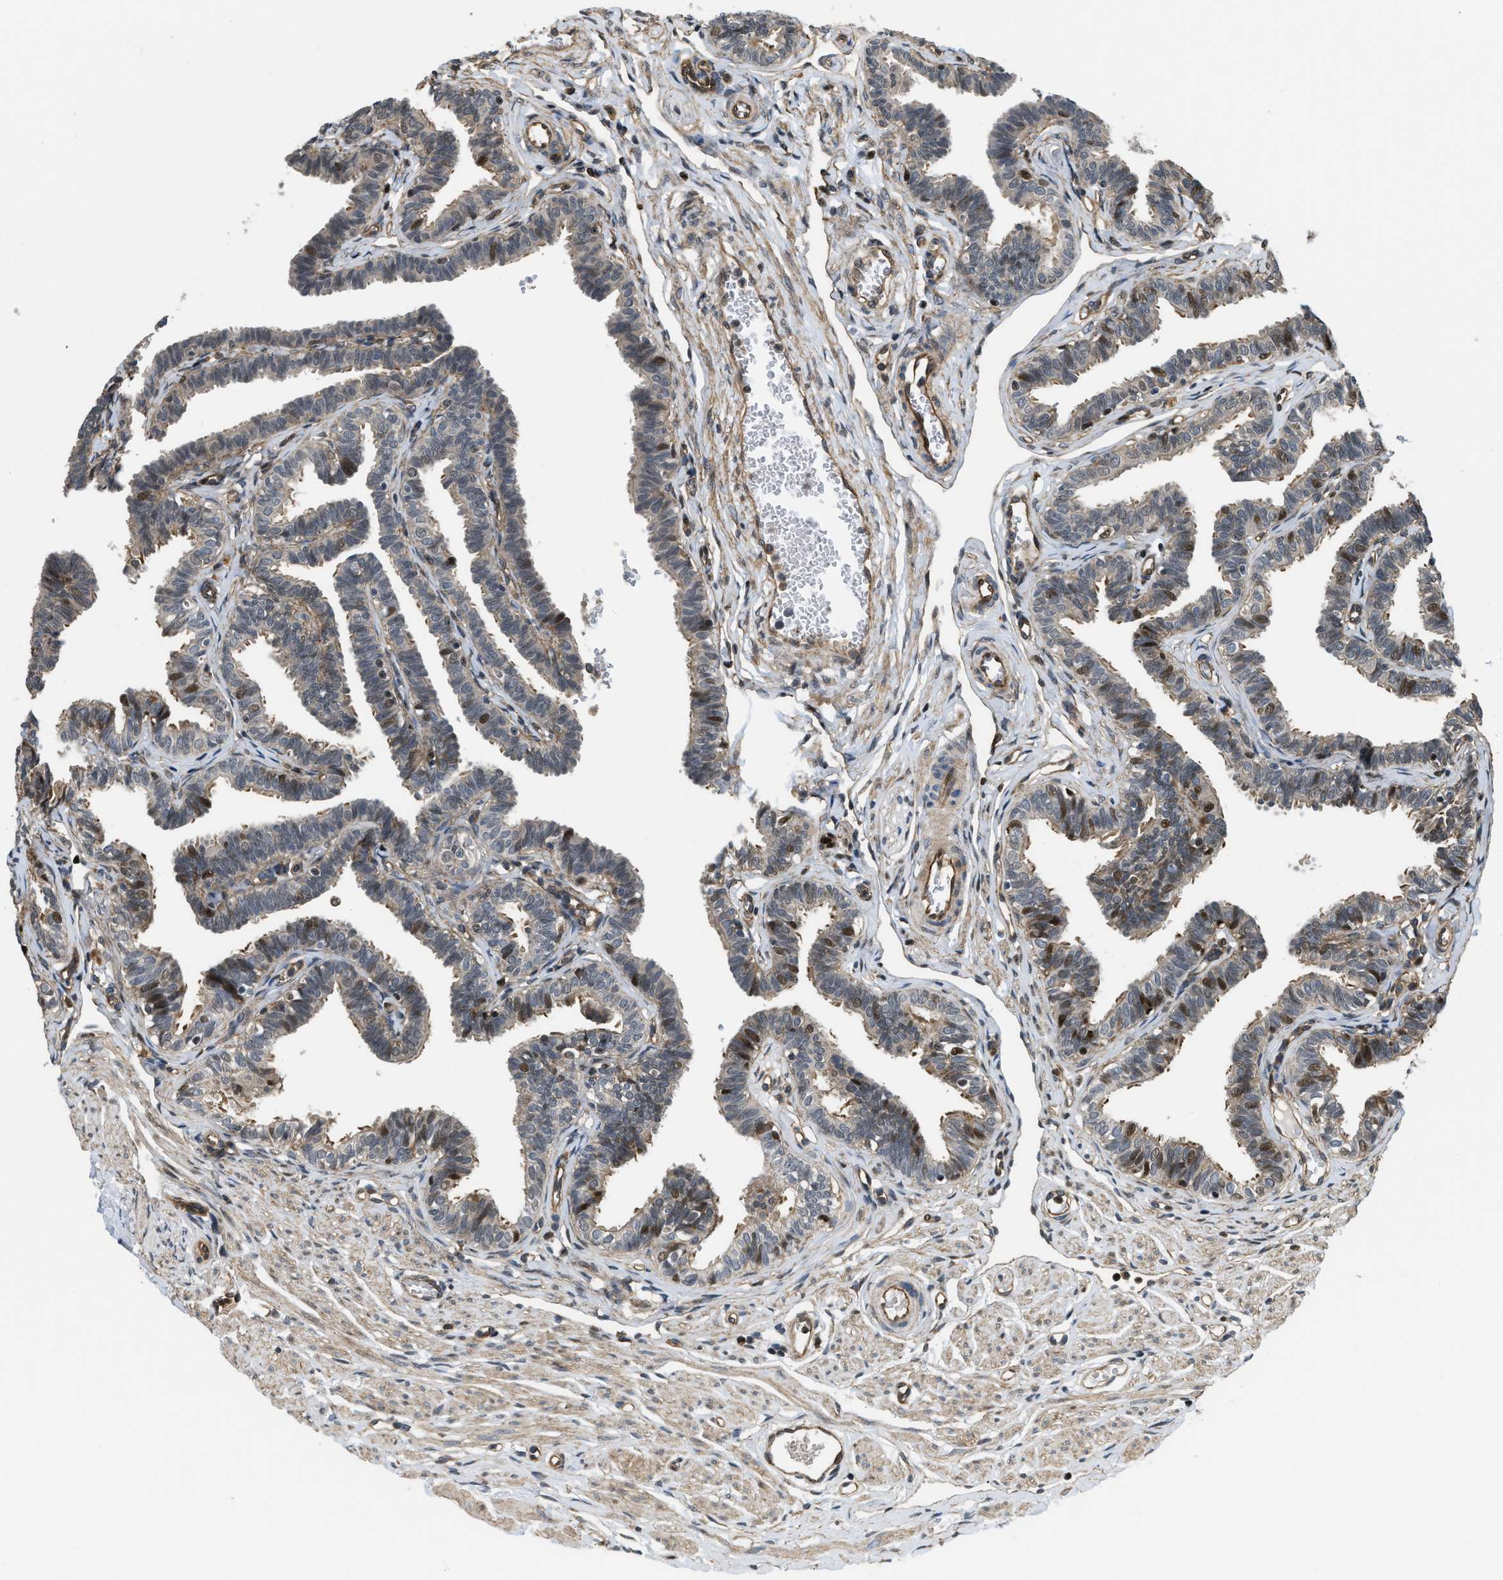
{"staining": {"intensity": "moderate", "quantity": "<25%", "location": "nuclear"}, "tissue": "fallopian tube", "cell_type": "Glandular cells", "image_type": "normal", "snomed": [{"axis": "morphology", "description": "Normal tissue, NOS"}, {"axis": "topography", "description": "Fallopian tube"}, {"axis": "topography", "description": "Ovary"}], "caption": "Benign fallopian tube was stained to show a protein in brown. There is low levels of moderate nuclear expression in about <25% of glandular cells. (Stains: DAB (3,3'-diaminobenzidine) in brown, nuclei in blue, Microscopy: brightfield microscopy at high magnification).", "gene": "LTA4H", "patient": {"sex": "female", "age": 23}}